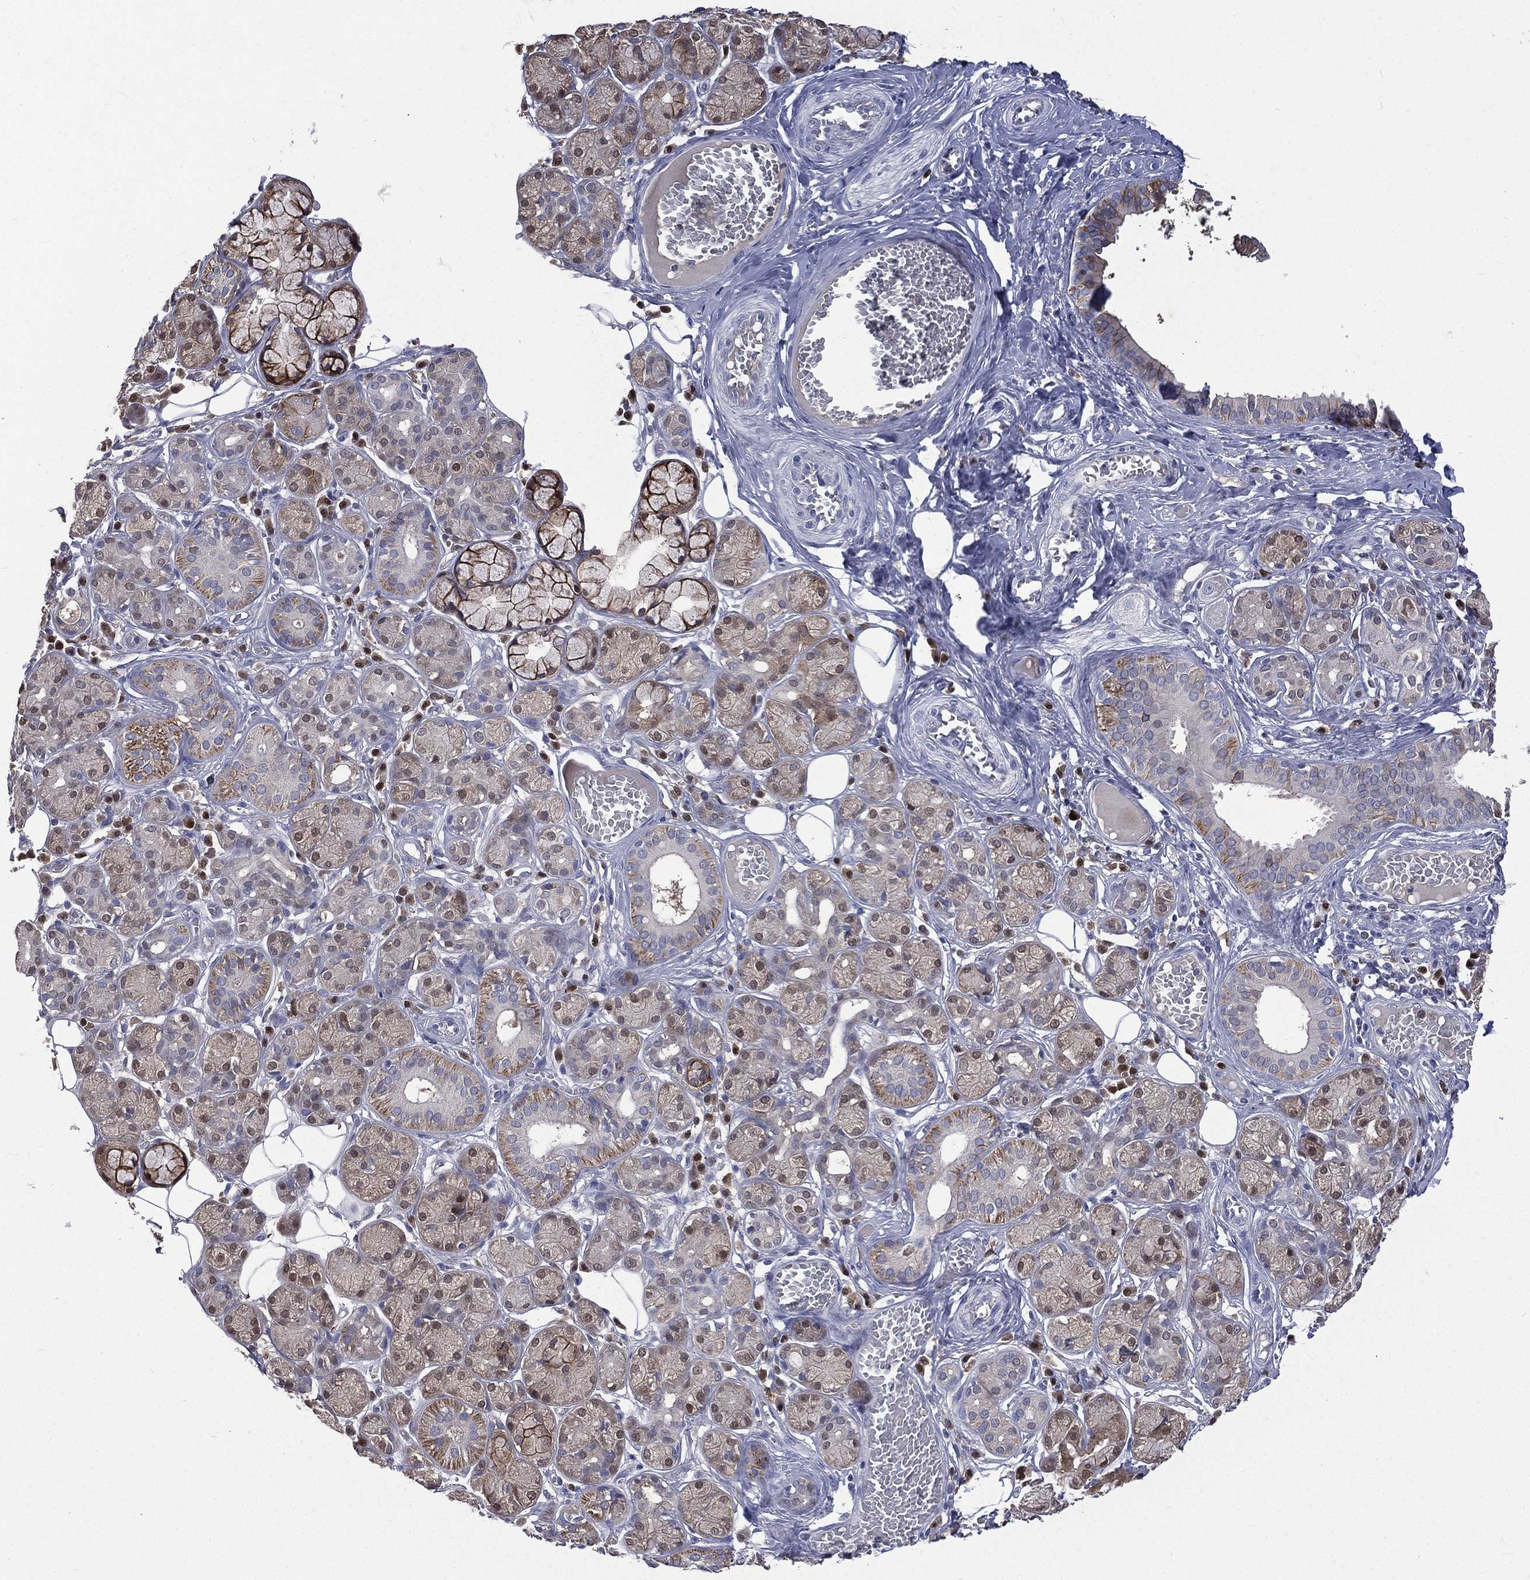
{"staining": {"intensity": "strong", "quantity": "<25%", "location": "cytoplasmic/membranous,nuclear"}, "tissue": "salivary gland", "cell_type": "Glandular cells", "image_type": "normal", "snomed": [{"axis": "morphology", "description": "Normal tissue, NOS"}, {"axis": "topography", "description": "Salivary gland"}], "caption": "Salivary gland stained for a protein displays strong cytoplasmic/membranous,nuclear positivity in glandular cells. (DAB (3,3'-diaminobenzidine) = brown stain, brightfield microscopy at high magnification).", "gene": "CA12", "patient": {"sex": "male", "age": 71}}